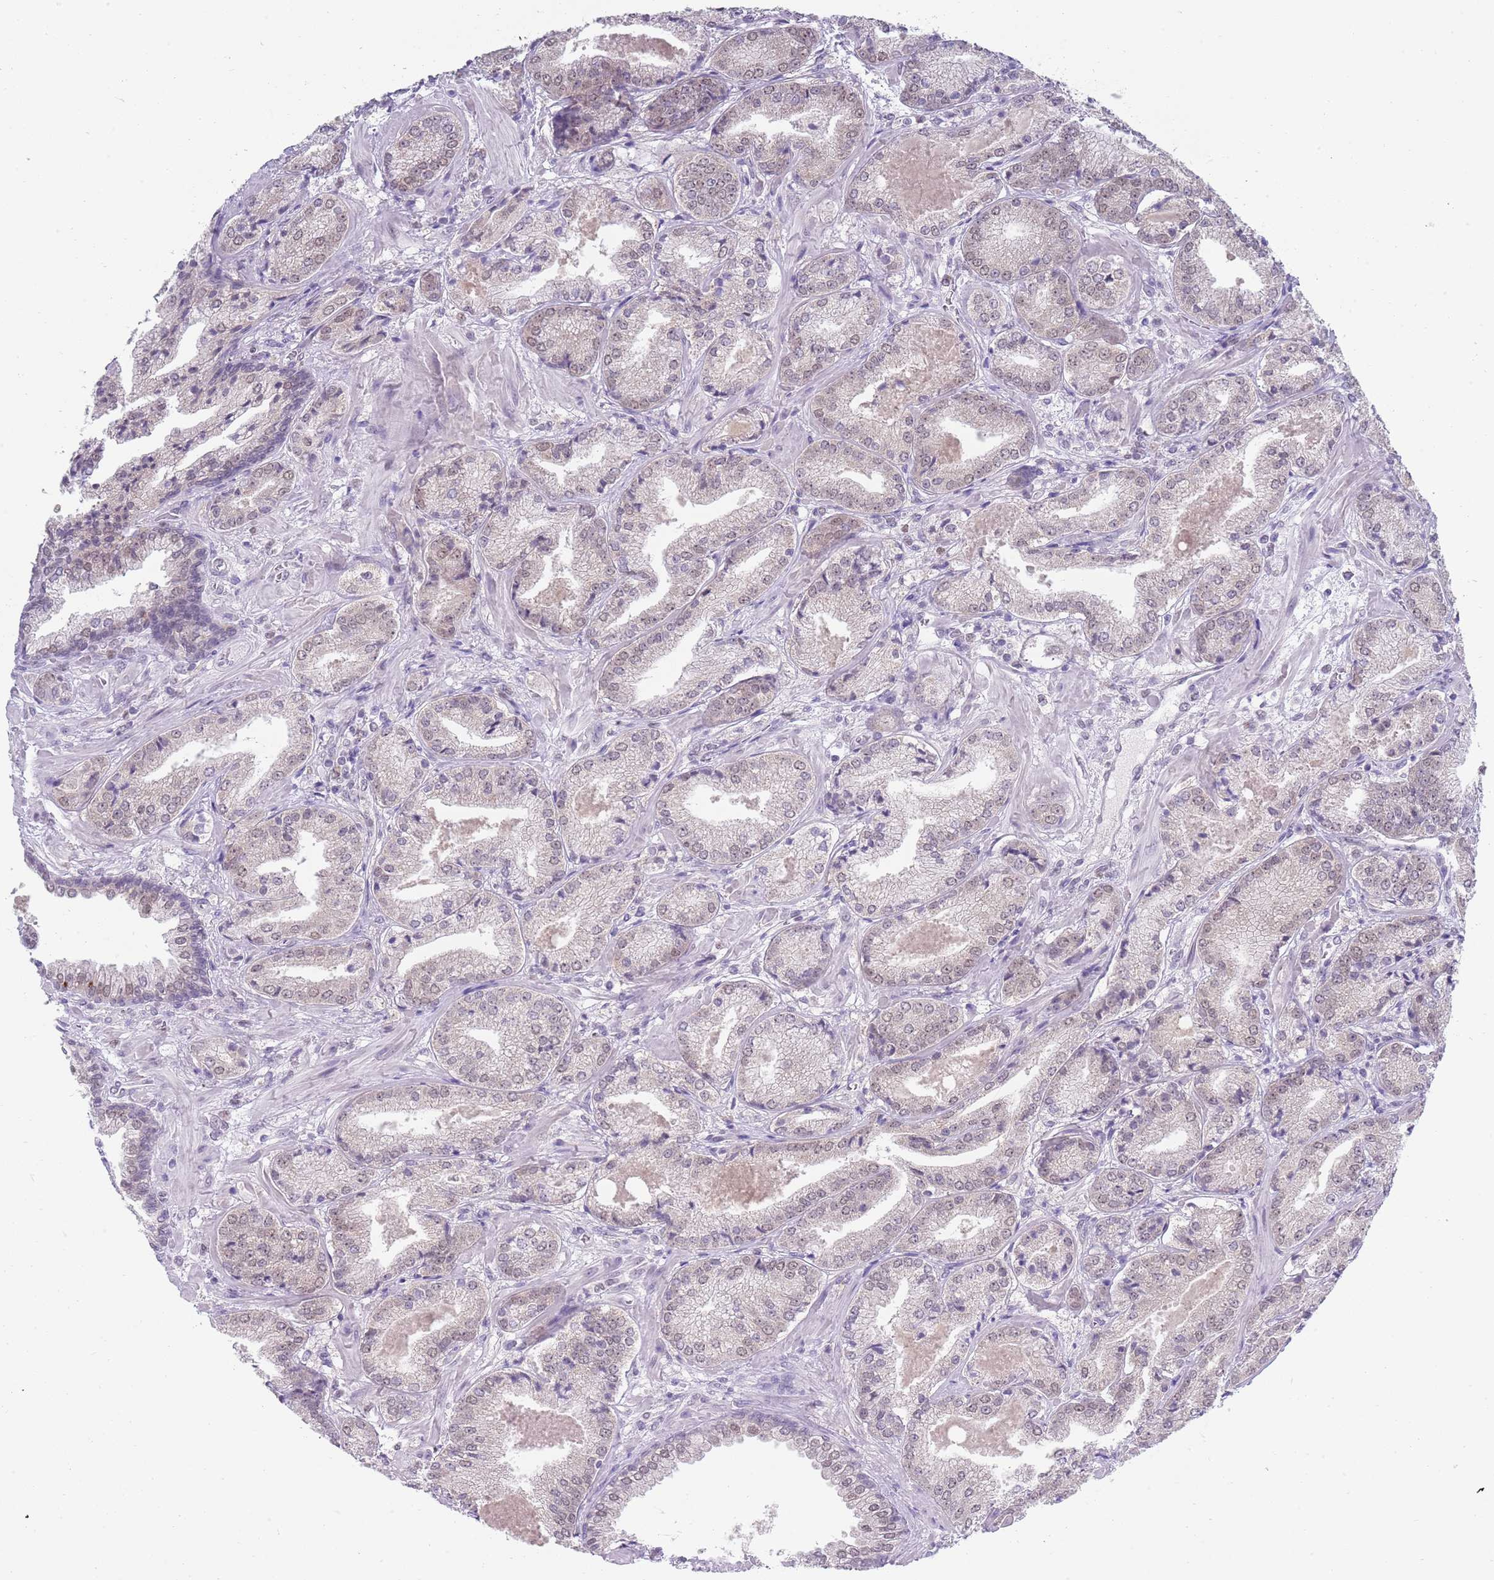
{"staining": {"intensity": "weak", "quantity": "<25%", "location": "nuclear"}, "tissue": "prostate cancer", "cell_type": "Tumor cells", "image_type": "cancer", "snomed": [{"axis": "morphology", "description": "Adenocarcinoma, High grade"}, {"axis": "topography", "description": "Prostate"}], "caption": "High magnification brightfield microscopy of prostate cancer stained with DAB (3,3'-diaminobenzidine) (brown) and counterstained with hematoxylin (blue): tumor cells show no significant positivity. (Immunohistochemistry (ihc), brightfield microscopy, high magnification).", "gene": "SEPHS2", "patient": {"sex": "male", "age": 63}}